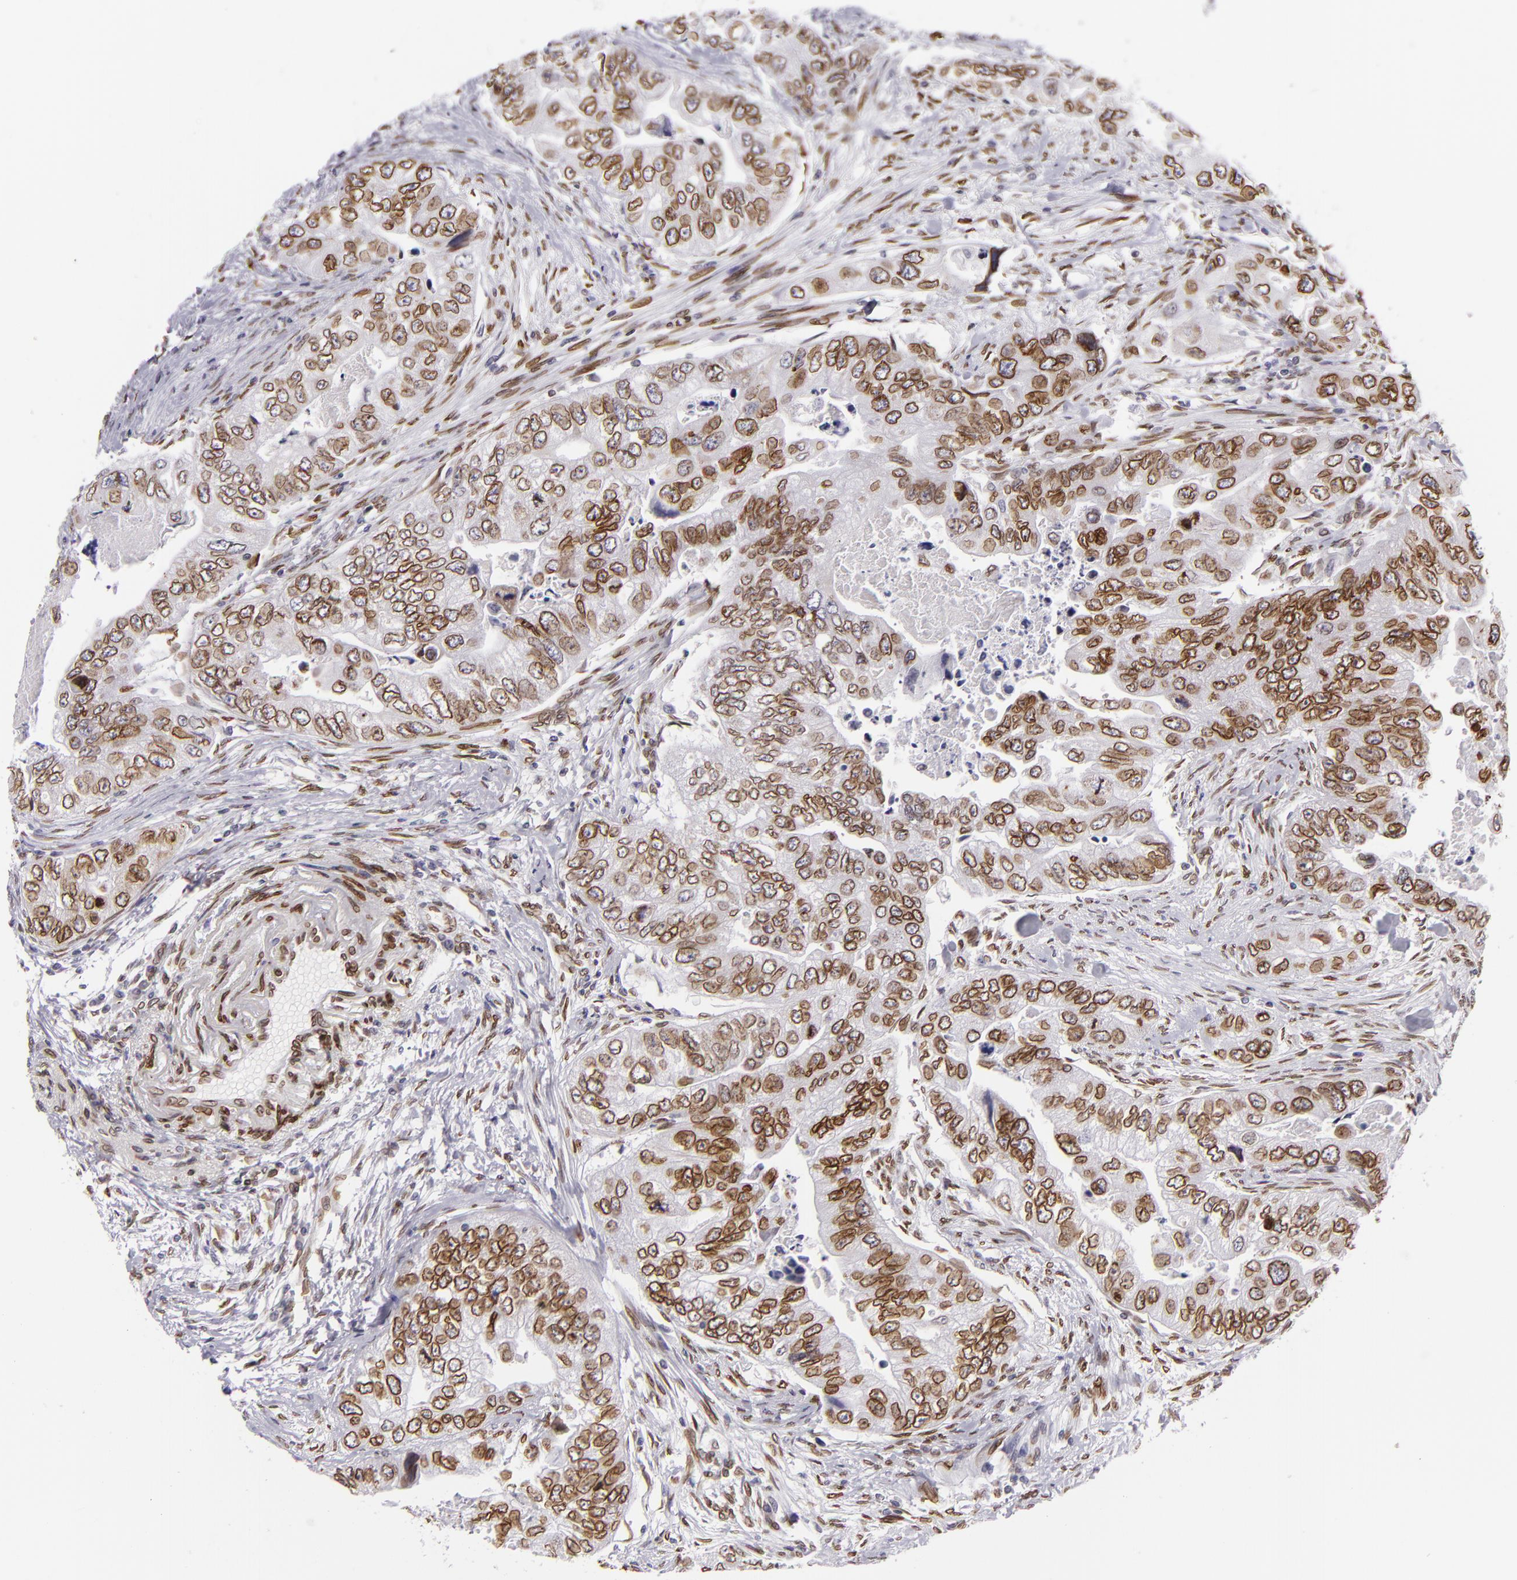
{"staining": {"intensity": "moderate", "quantity": ">75%", "location": "cytoplasmic/membranous,nuclear"}, "tissue": "colorectal cancer", "cell_type": "Tumor cells", "image_type": "cancer", "snomed": [{"axis": "morphology", "description": "Adenocarcinoma, NOS"}, {"axis": "topography", "description": "Colon"}], "caption": "The immunohistochemical stain highlights moderate cytoplasmic/membranous and nuclear positivity in tumor cells of adenocarcinoma (colorectal) tissue.", "gene": "EMD", "patient": {"sex": "female", "age": 11}}